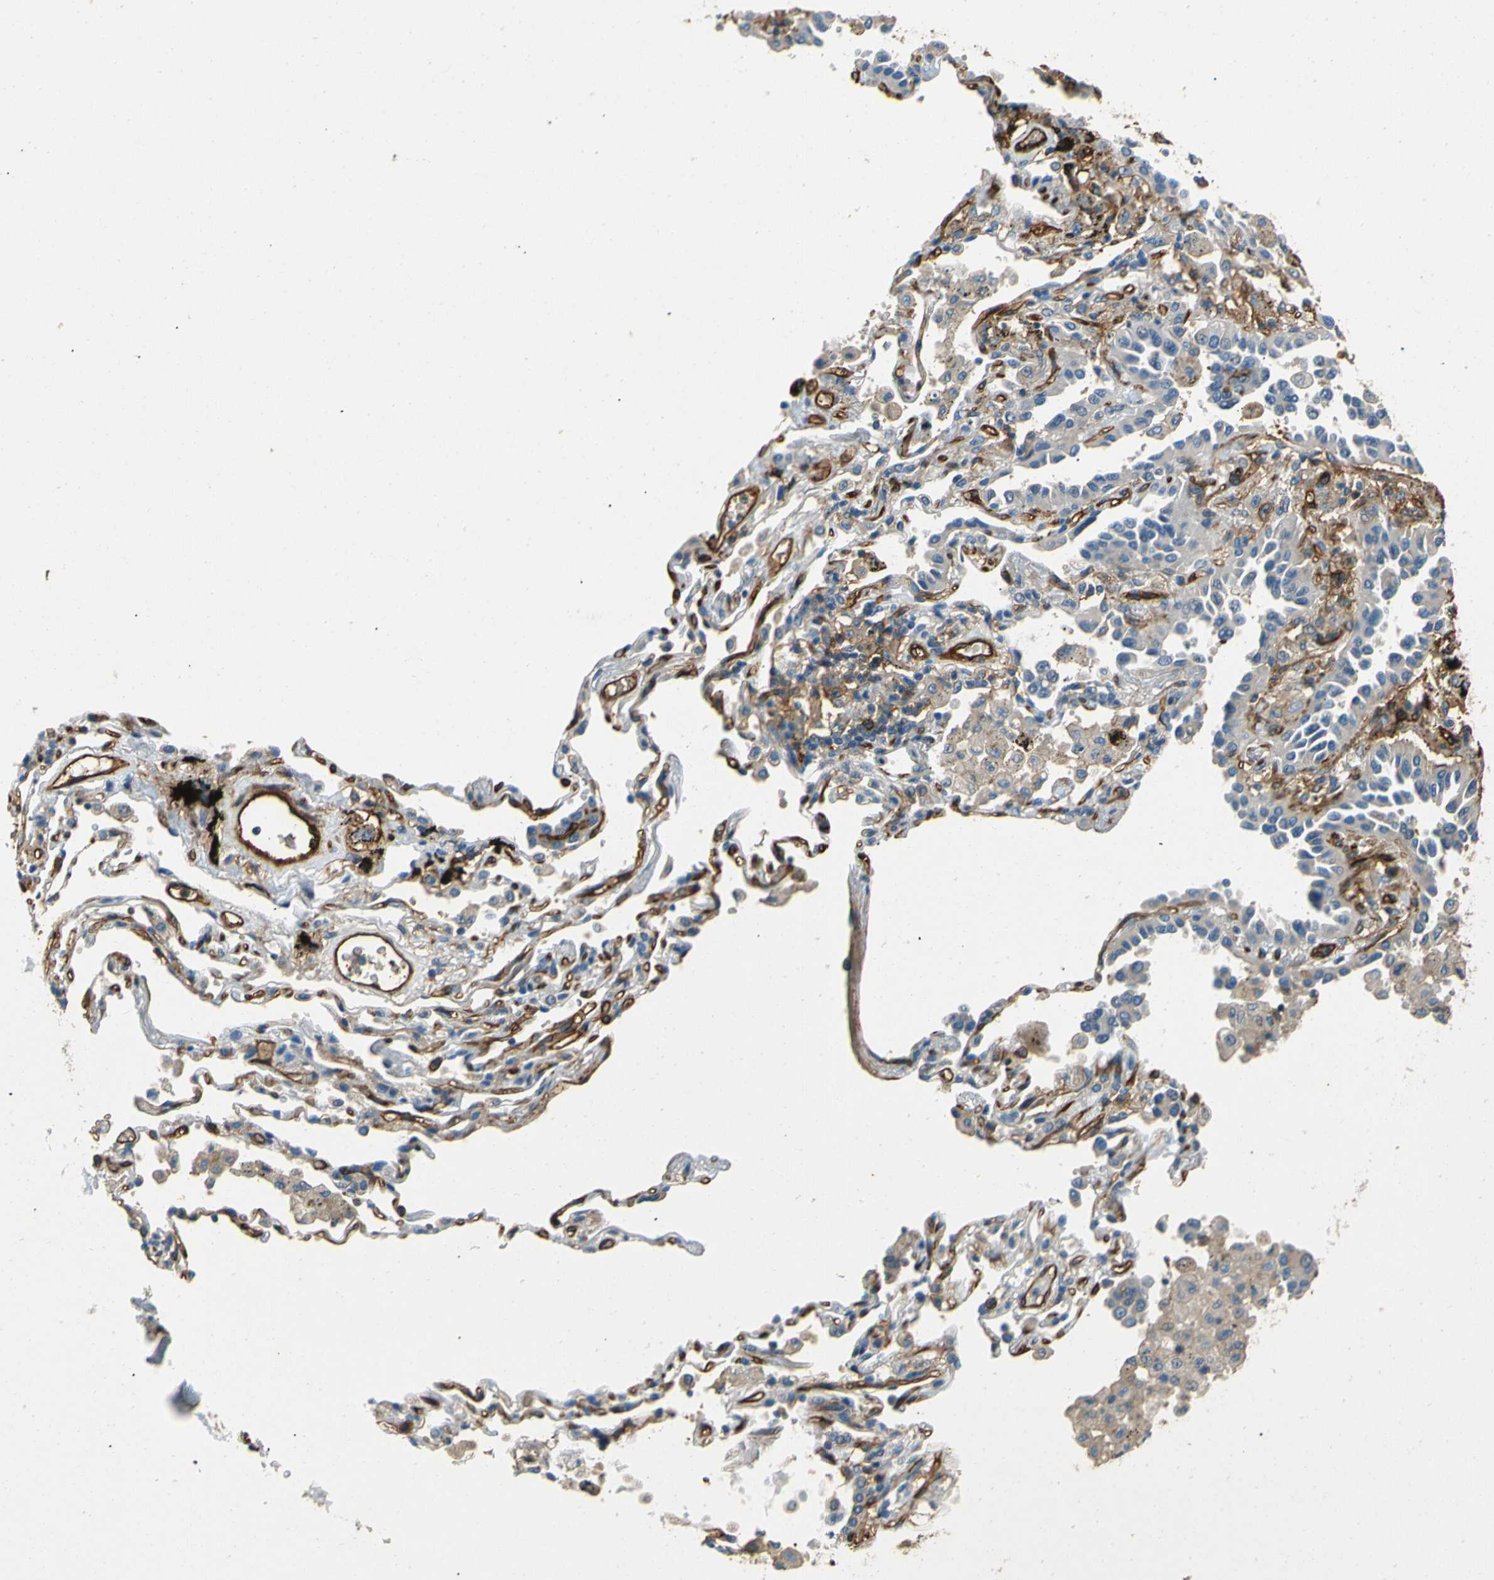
{"staining": {"intensity": "negative", "quantity": "none", "location": "none"}, "tissue": "lung cancer", "cell_type": "Tumor cells", "image_type": "cancer", "snomed": [{"axis": "morphology", "description": "Normal tissue, NOS"}, {"axis": "morphology", "description": "Adenocarcinoma, NOS"}, {"axis": "topography", "description": "Lung"}], "caption": "Tumor cells show no significant protein expression in lung cancer.", "gene": "ENTPD1", "patient": {"sex": "male", "age": 59}}